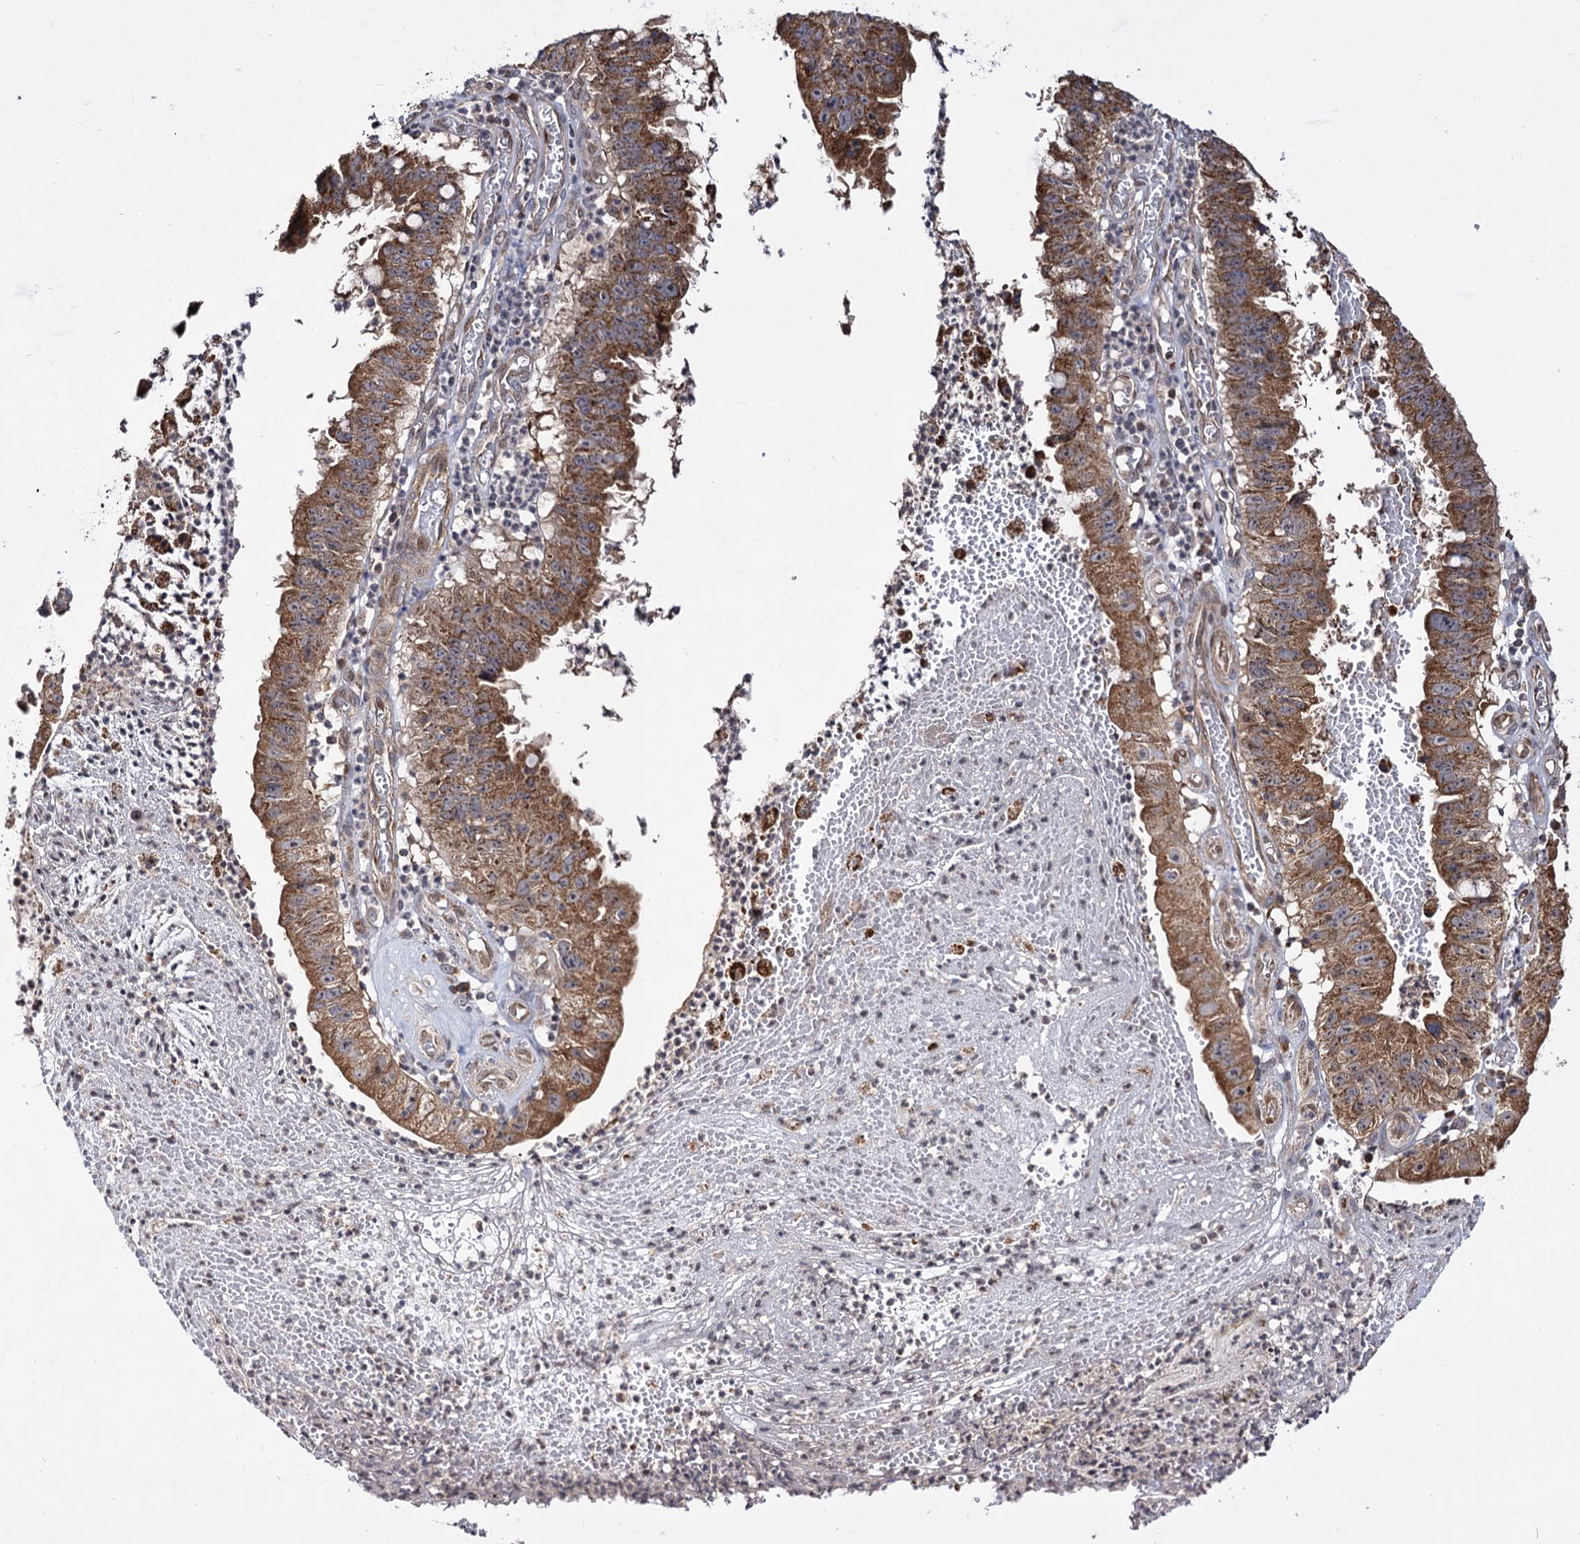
{"staining": {"intensity": "moderate", "quantity": ">75%", "location": "cytoplasmic/membranous"}, "tissue": "stomach cancer", "cell_type": "Tumor cells", "image_type": "cancer", "snomed": [{"axis": "morphology", "description": "Adenocarcinoma, NOS"}, {"axis": "topography", "description": "Stomach"}], "caption": "A medium amount of moderate cytoplasmic/membranous staining is identified in about >75% of tumor cells in adenocarcinoma (stomach) tissue.", "gene": "CEP76", "patient": {"sex": "male", "age": 59}}